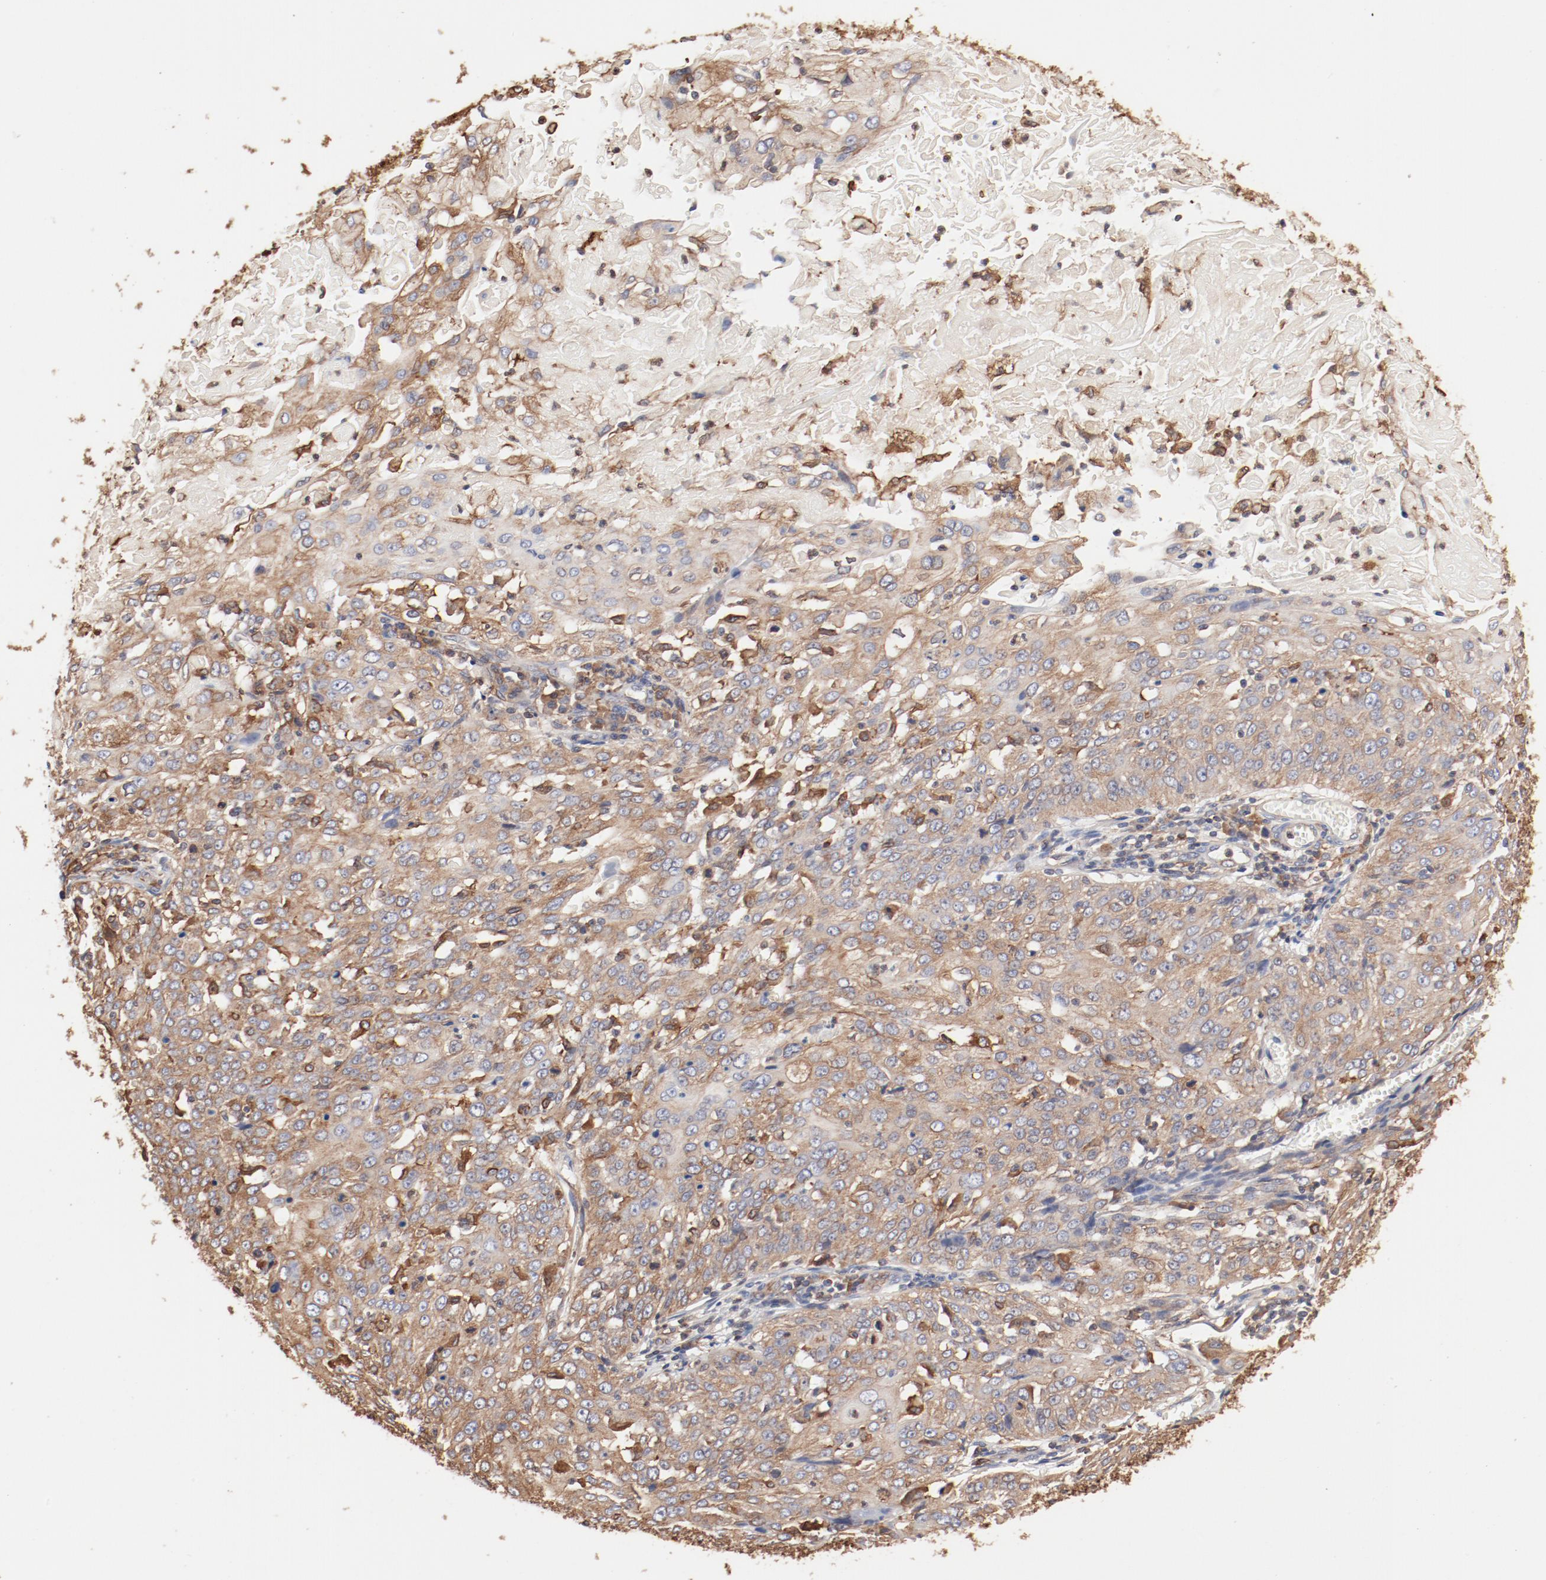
{"staining": {"intensity": "moderate", "quantity": ">75%", "location": "cytoplasmic/membranous"}, "tissue": "cervical cancer", "cell_type": "Tumor cells", "image_type": "cancer", "snomed": [{"axis": "morphology", "description": "Squamous cell carcinoma, NOS"}, {"axis": "topography", "description": "Cervix"}], "caption": "Immunohistochemical staining of human cervical cancer (squamous cell carcinoma) displays medium levels of moderate cytoplasmic/membranous protein staining in approximately >75% of tumor cells.", "gene": "BCAP31", "patient": {"sex": "female", "age": 39}}